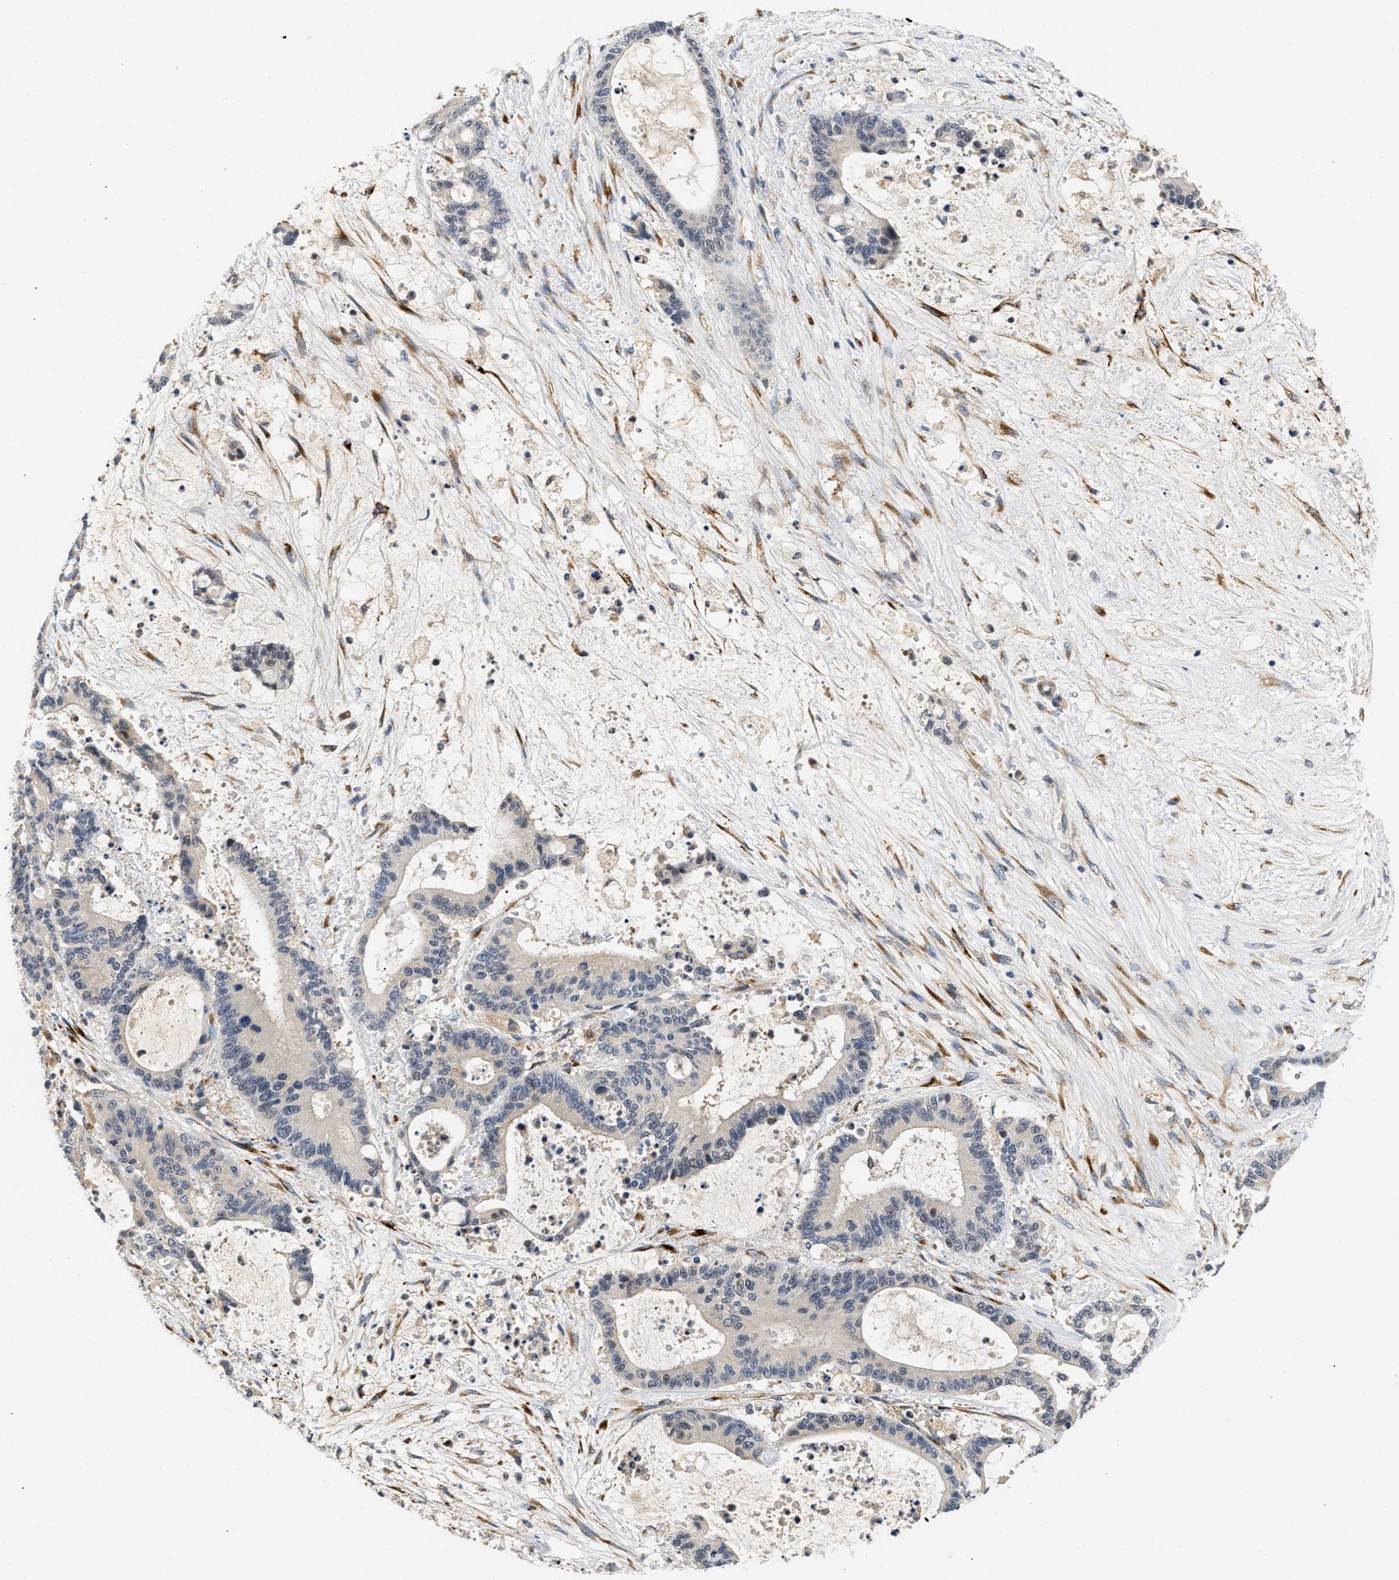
{"staining": {"intensity": "negative", "quantity": "none", "location": "none"}, "tissue": "liver cancer", "cell_type": "Tumor cells", "image_type": "cancer", "snomed": [{"axis": "morphology", "description": "Normal tissue, NOS"}, {"axis": "morphology", "description": "Cholangiocarcinoma"}, {"axis": "topography", "description": "Liver"}, {"axis": "topography", "description": "Peripheral nerve tissue"}], "caption": "Immunohistochemical staining of liver cancer (cholangiocarcinoma) exhibits no significant positivity in tumor cells.", "gene": "PPM1L", "patient": {"sex": "female", "age": 73}}